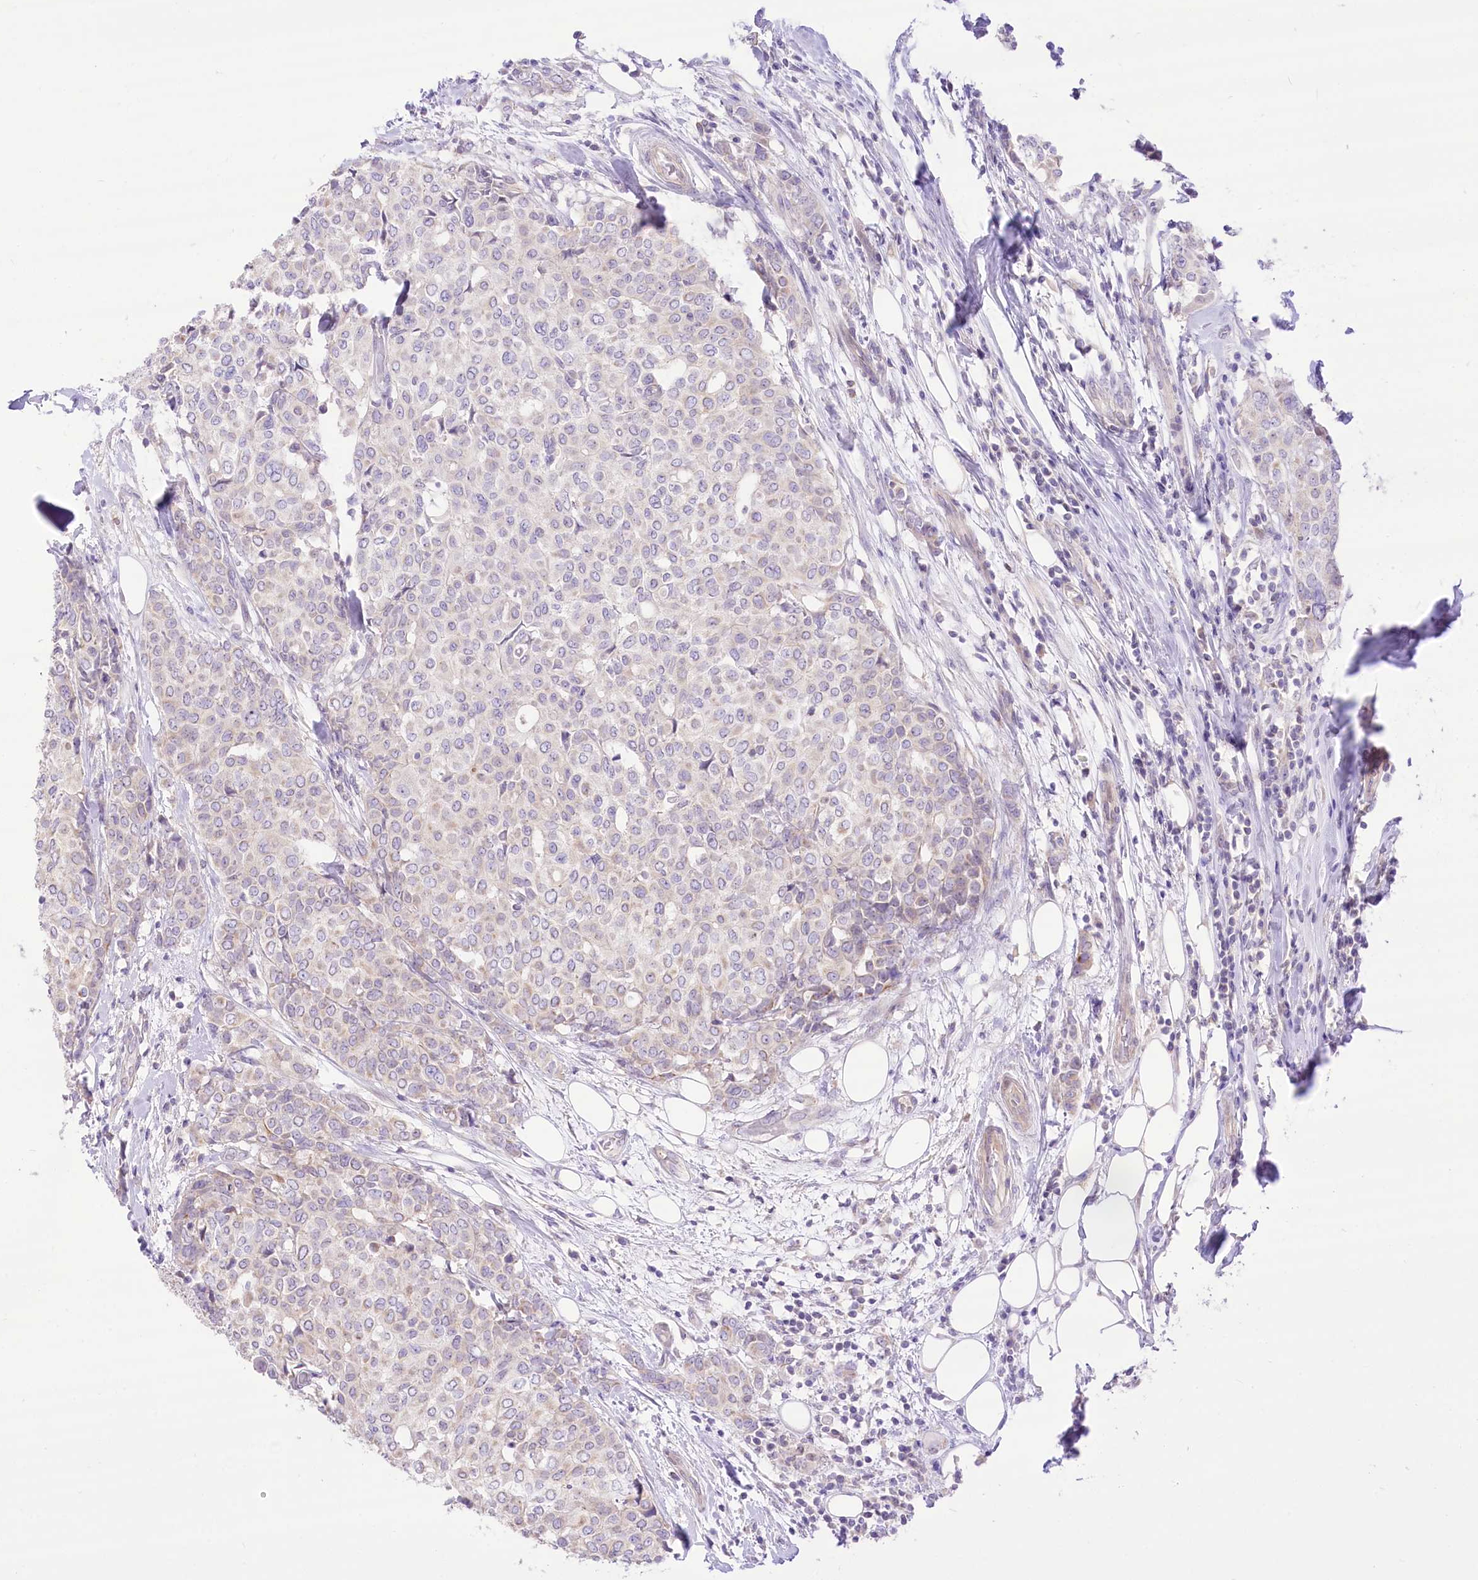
{"staining": {"intensity": "negative", "quantity": "none", "location": "none"}, "tissue": "breast cancer", "cell_type": "Tumor cells", "image_type": "cancer", "snomed": [{"axis": "morphology", "description": "Lobular carcinoma"}, {"axis": "topography", "description": "Breast"}], "caption": "This is a photomicrograph of immunohistochemistry staining of lobular carcinoma (breast), which shows no positivity in tumor cells.", "gene": "HELT", "patient": {"sex": "female", "age": 51}}